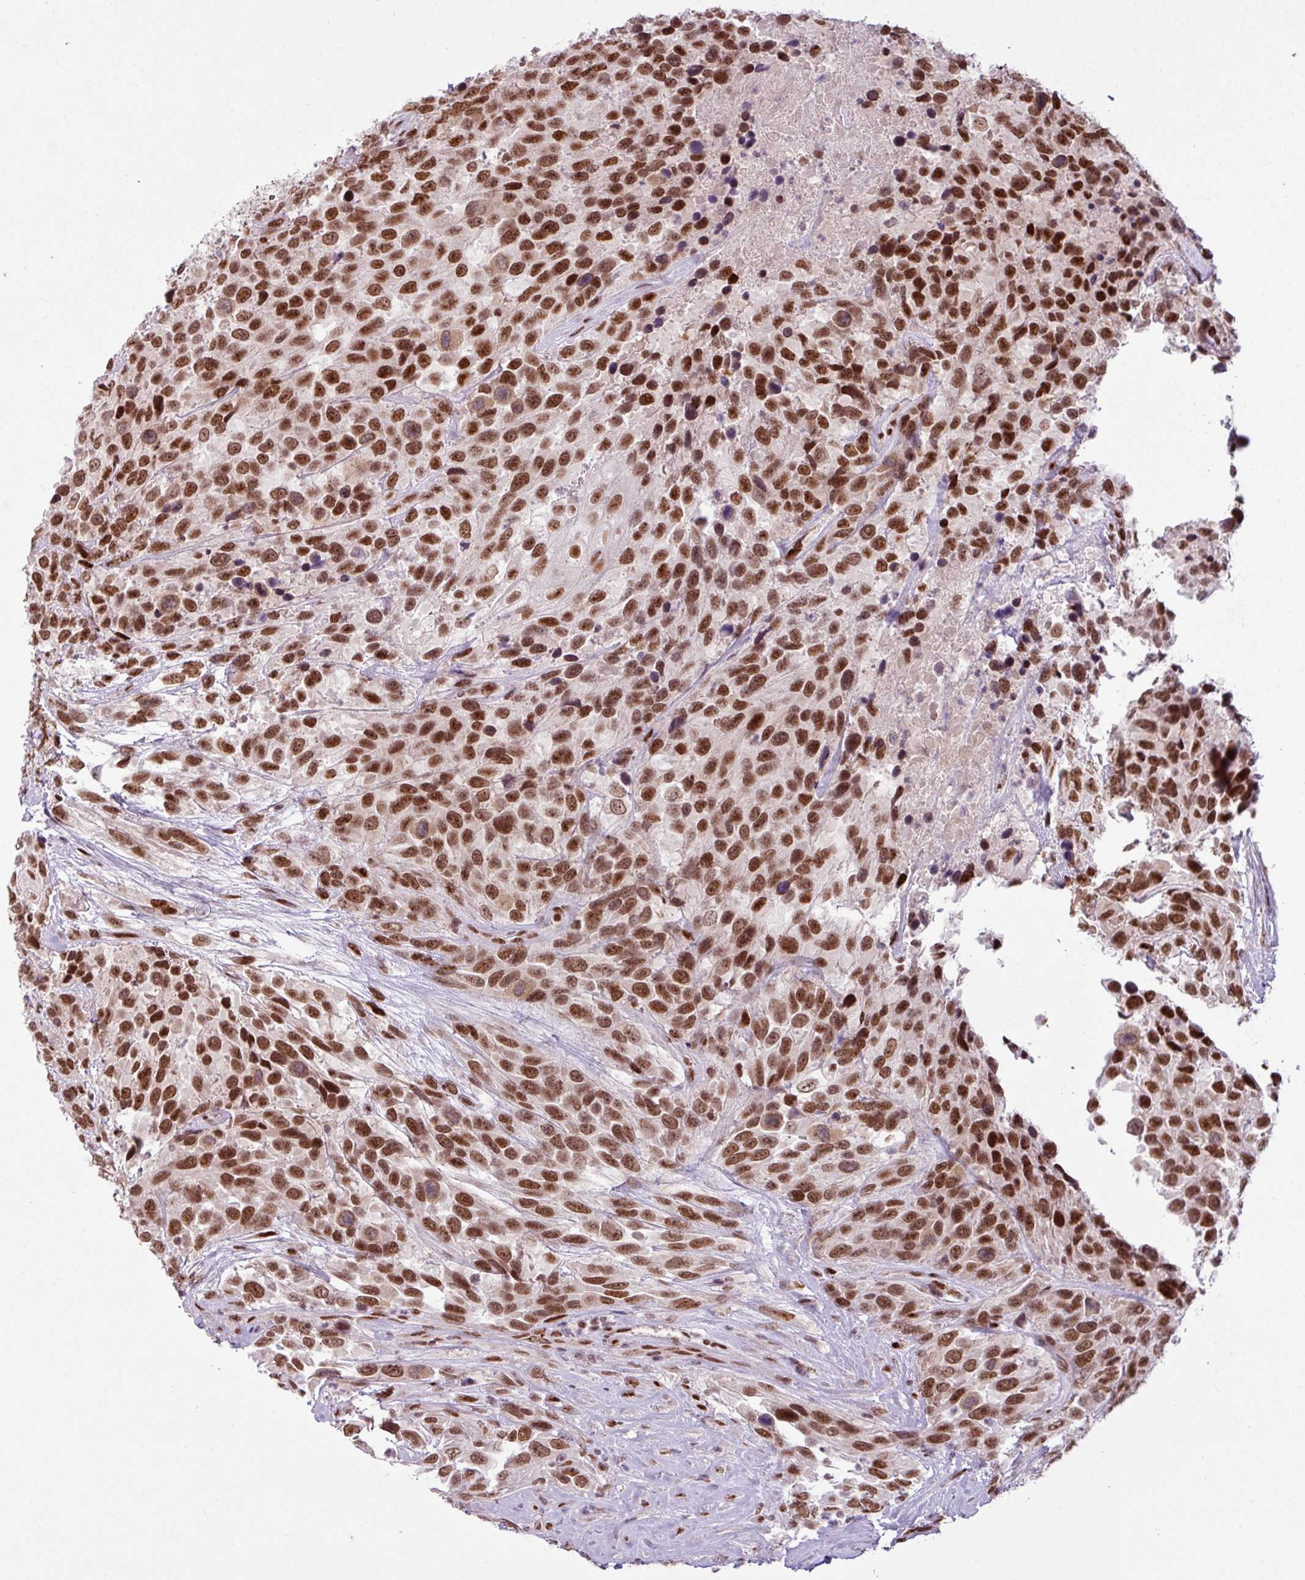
{"staining": {"intensity": "strong", "quantity": ">75%", "location": "nuclear"}, "tissue": "urothelial cancer", "cell_type": "Tumor cells", "image_type": "cancer", "snomed": [{"axis": "morphology", "description": "Urothelial carcinoma, High grade"}, {"axis": "topography", "description": "Urinary bladder"}], "caption": "Protein staining exhibits strong nuclear positivity in about >75% of tumor cells in high-grade urothelial carcinoma.", "gene": "PRDM5", "patient": {"sex": "female", "age": 70}}